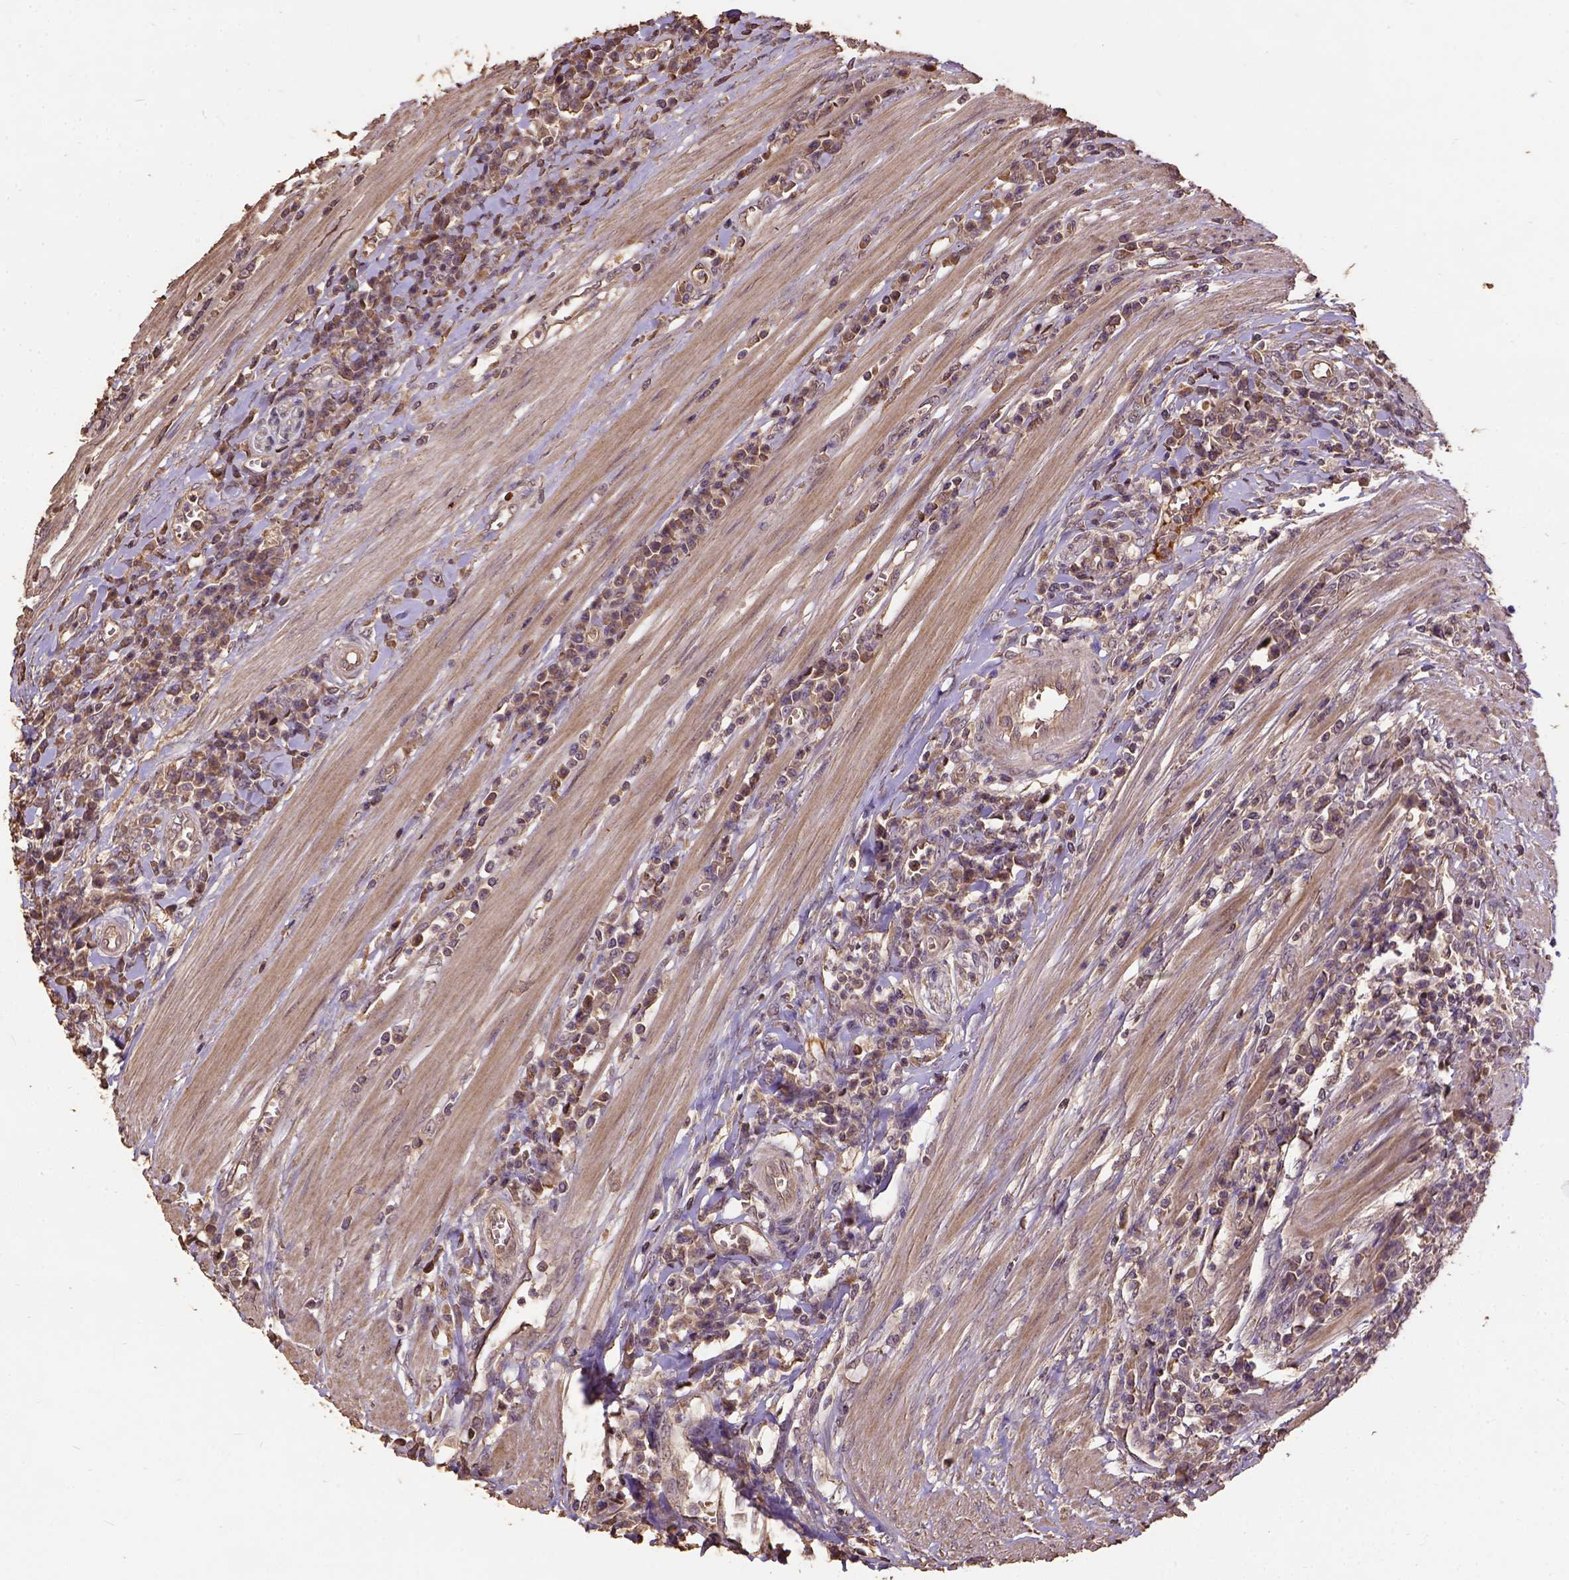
{"staining": {"intensity": "moderate", "quantity": ">75%", "location": "cytoplasmic/membranous"}, "tissue": "colorectal cancer", "cell_type": "Tumor cells", "image_type": "cancer", "snomed": [{"axis": "morphology", "description": "Adenocarcinoma, NOS"}, {"axis": "topography", "description": "Colon"}], "caption": "Colorectal cancer (adenocarcinoma) stained for a protein demonstrates moderate cytoplasmic/membranous positivity in tumor cells. Nuclei are stained in blue.", "gene": "ATP1B3", "patient": {"sex": "male", "age": 65}}